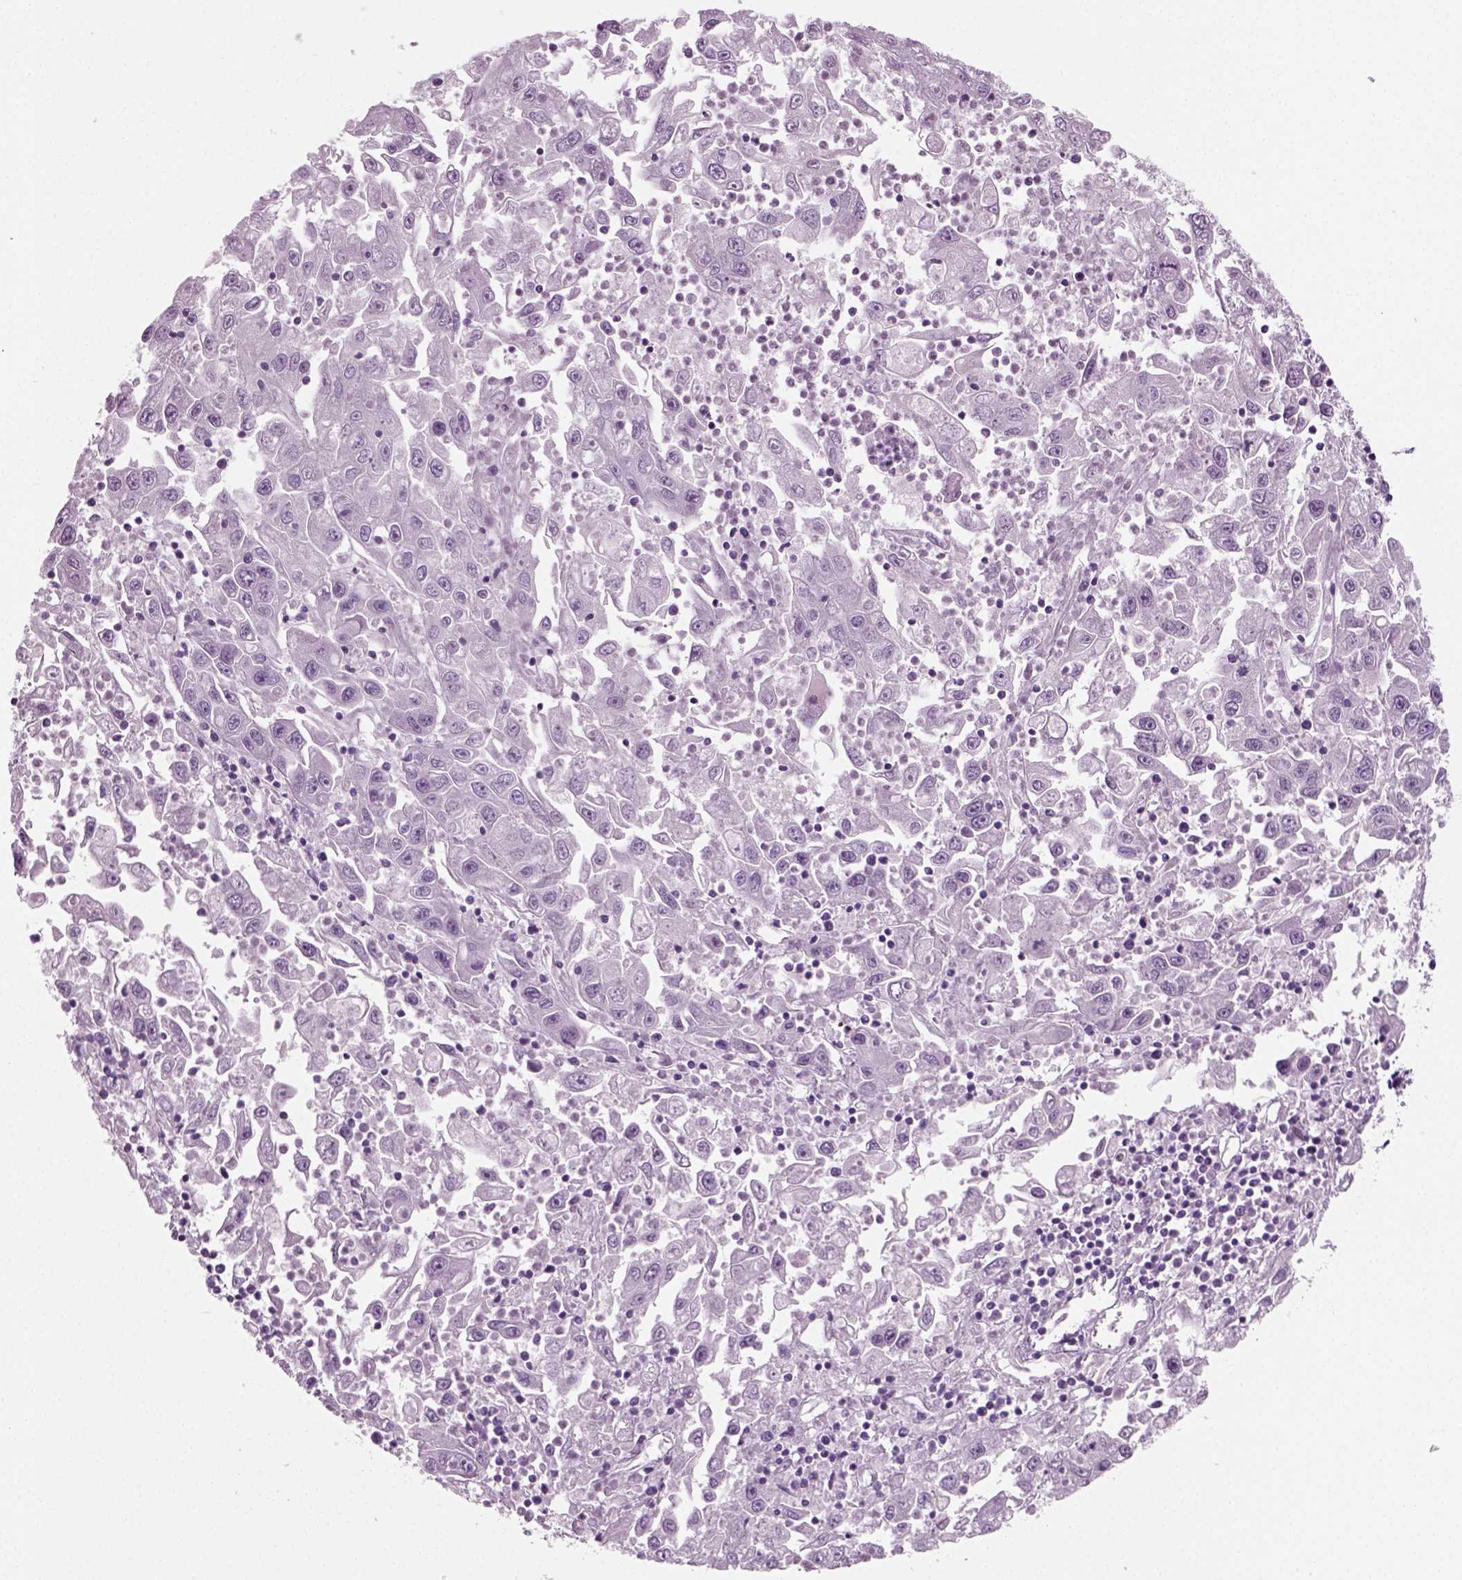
{"staining": {"intensity": "negative", "quantity": "none", "location": "none"}, "tissue": "endometrial cancer", "cell_type": "Tumor cells", "image_type": "cancer", "snomed": [{"axis": "morphology", "description": "Adenocarcinoma, NOS"}, {"axis": "topography", "description": "Uterus"}], "caption": "A micrograph of human adenocarcinoma (endometrial) is negative for staining in tumor cells.", "gene": "SPATA31E1", "patient": {"sex": "female", "age": 62}}